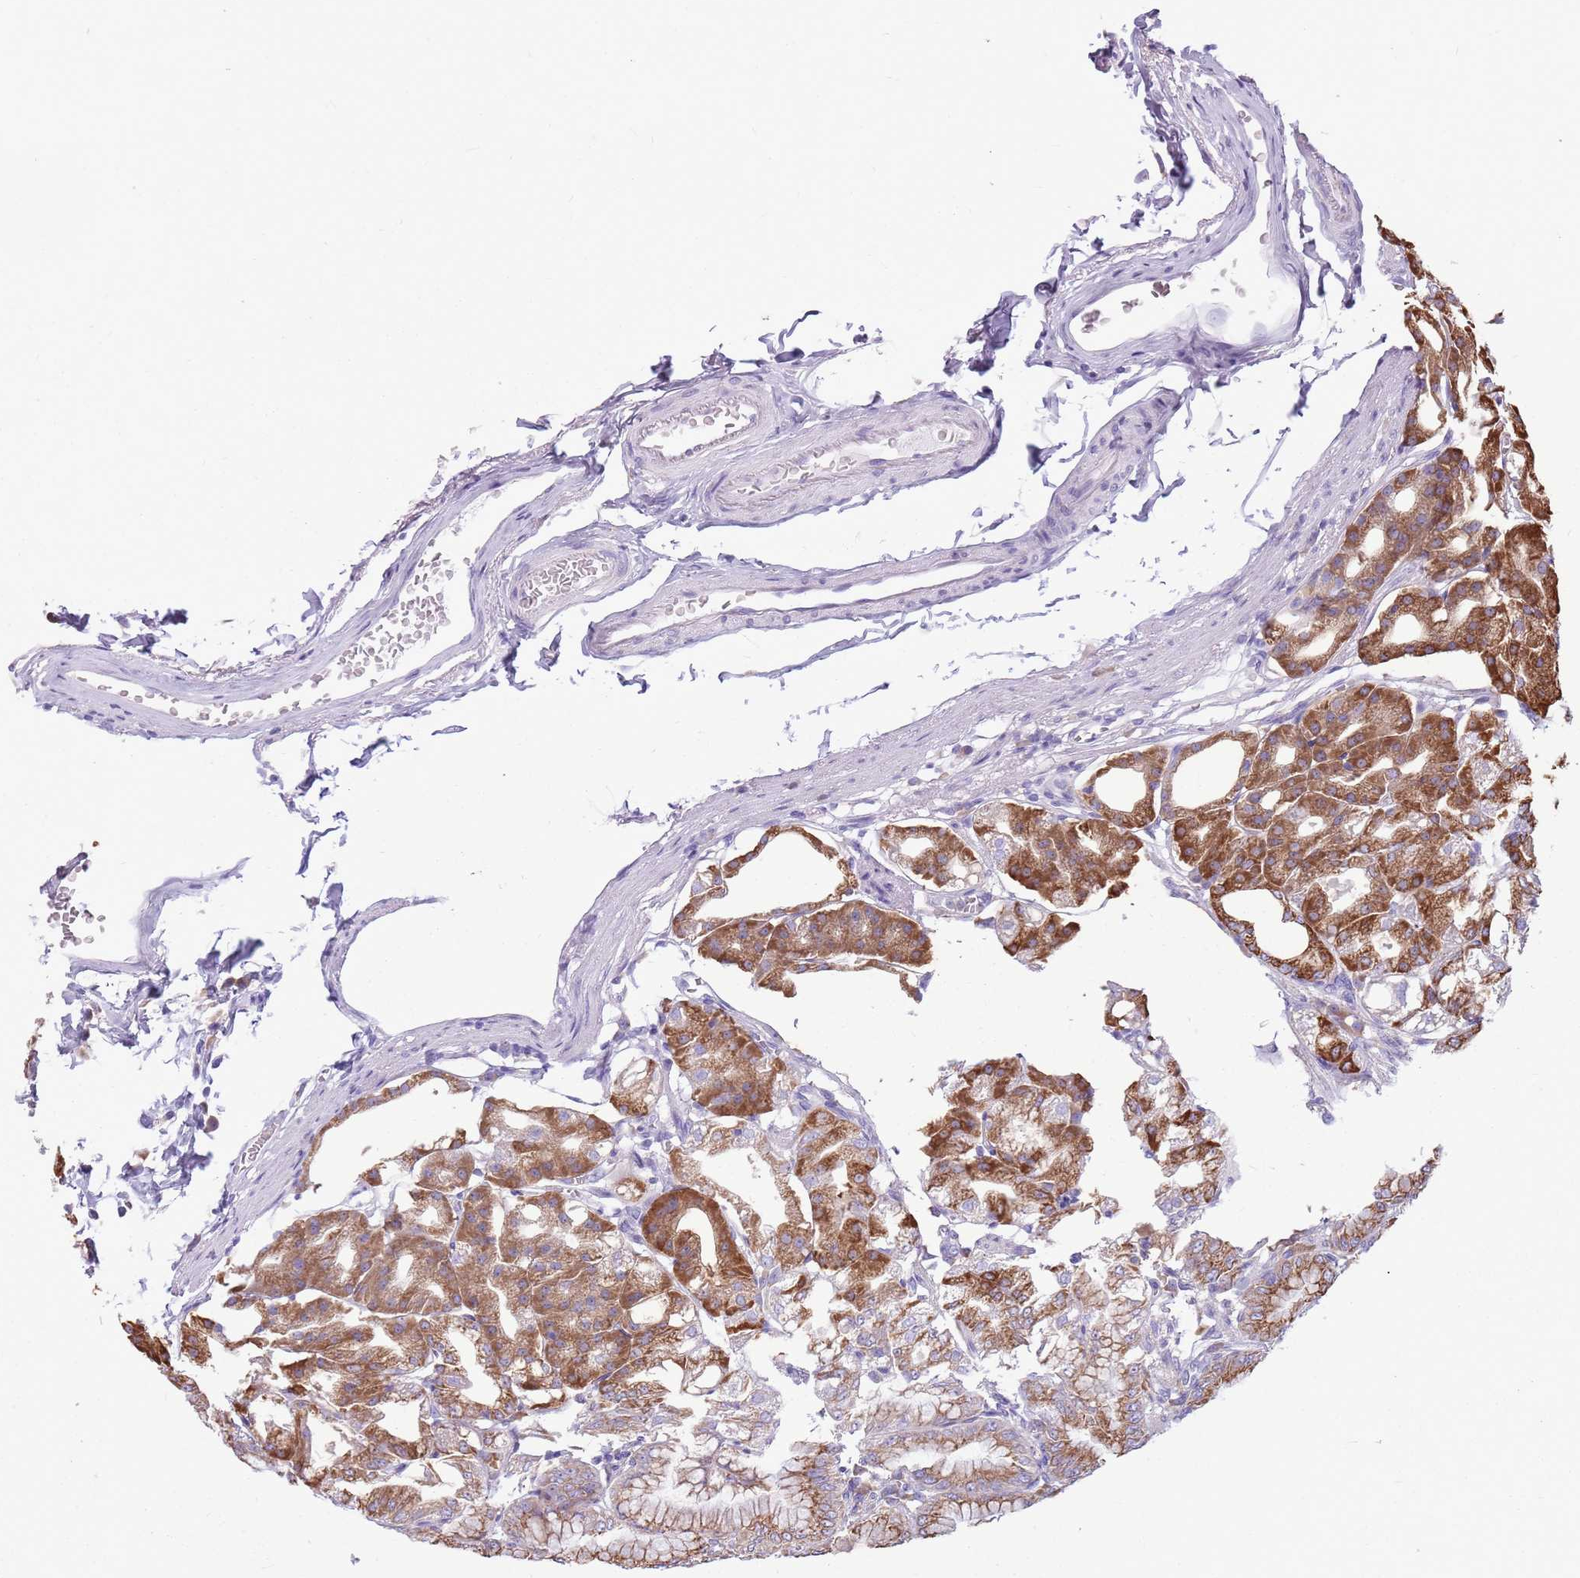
{"staining": {"intensity": "moderate", "quantity": "25%-75%", "location": "cytoplasmic/membranous"}, "tissue": "stomach", "cell_type": "Glandular cells", "image_type": "normal", "snomed": [{"axis": "morphology", "description": "Normal tissue, NOS"}, {"axis": "topography", "description": "Stomach, lower"}], "caption": "Benign stomach was stained to show a protein in brown. There is medium levels of moderate cytoplasmic/membranous expression in approximately 25%-75% of glandular cells. (IHC, brightfield microscopy, high magnification).", "gene": "KCTD19", "patient": {"sex": "male", "age": 71}}